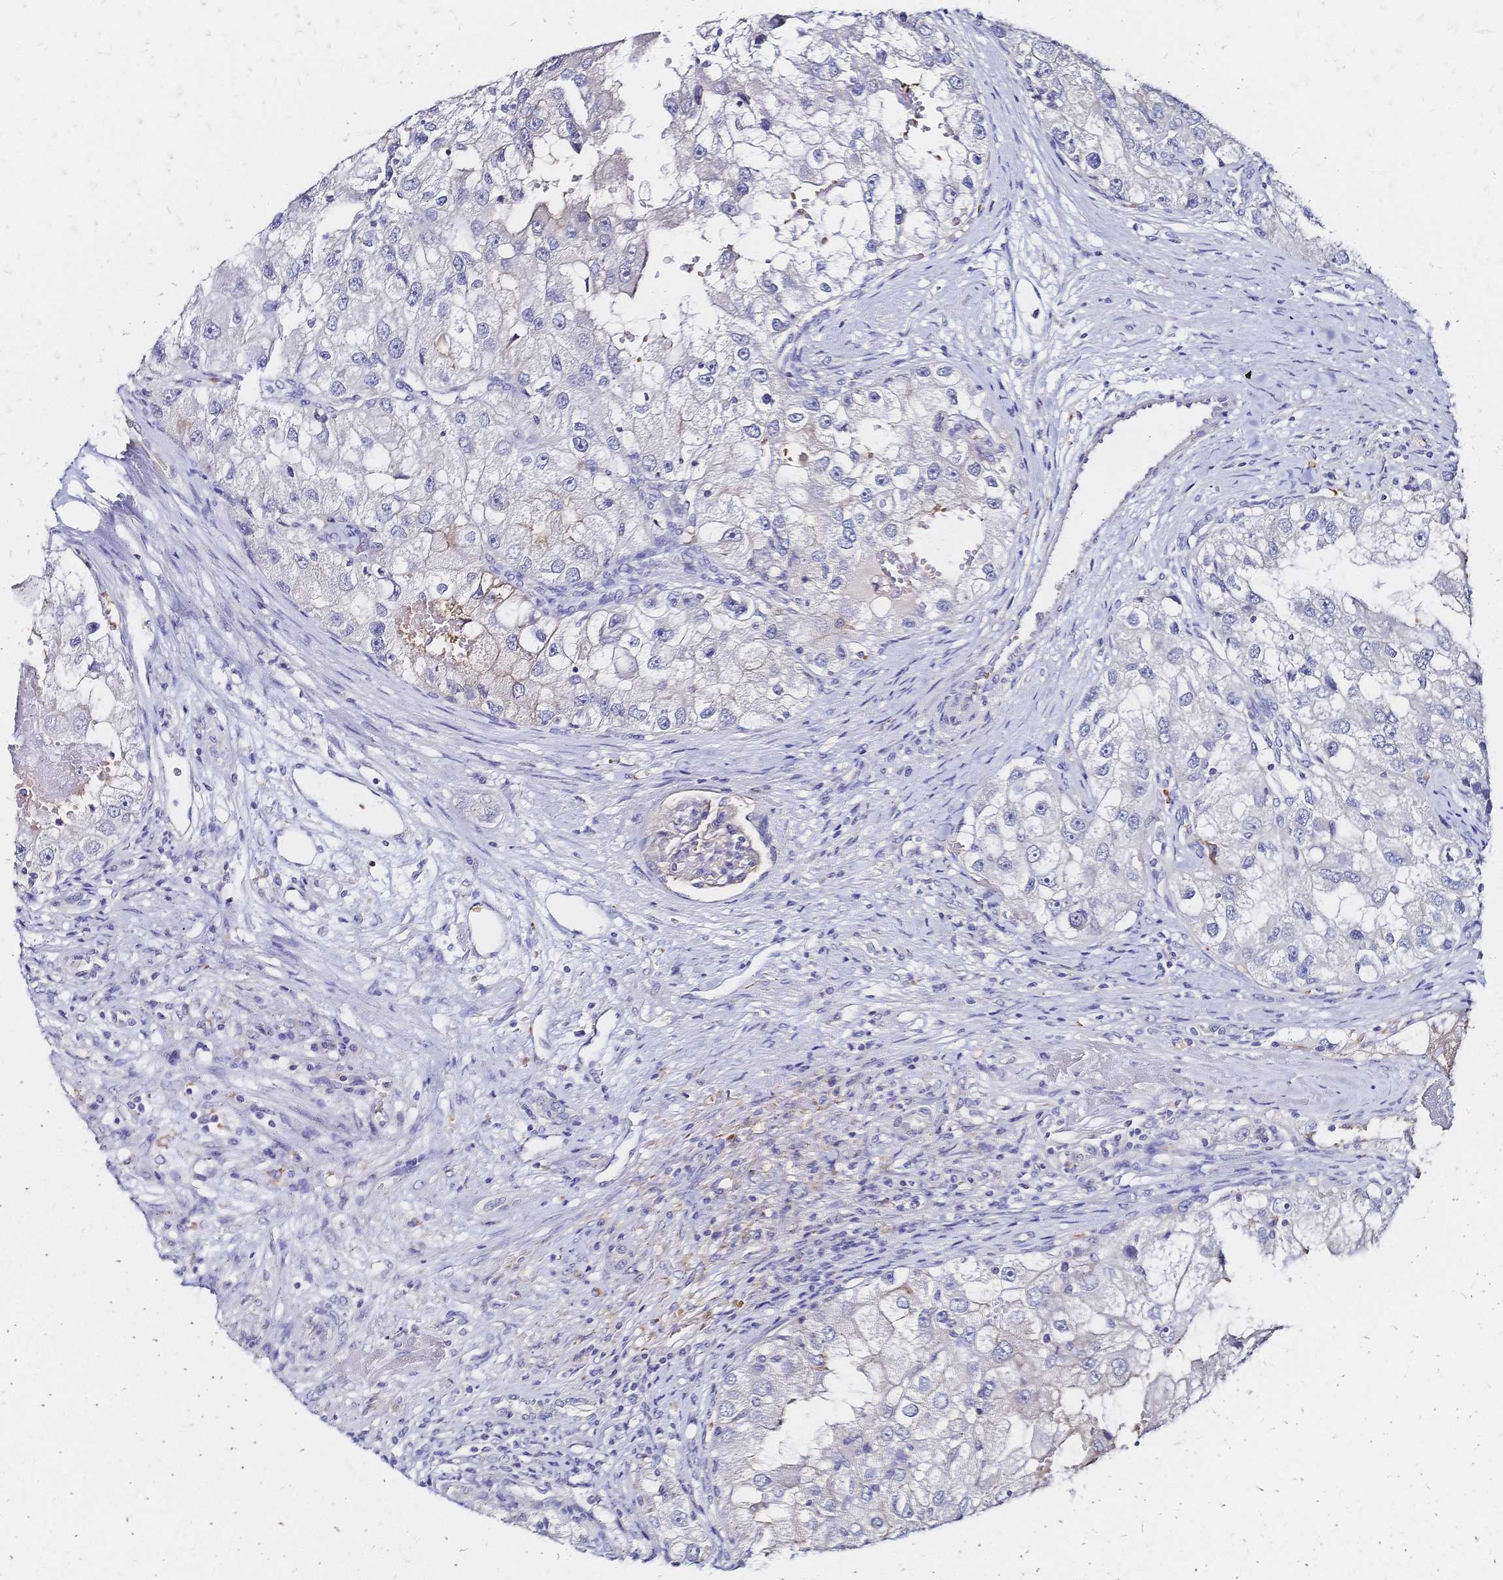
{"staining": {"intensity": "negative", "quantity": "none", "location": "none"}, "tissue": "renal cancer", "cell_type": "Tumor cells", "image_type": "cancer", "snomed": [{"axis": "morphology", "description": "Adenocarcinoma, NOS"}, {"axis": "topography", "description": "Kidney"}], "caption": "DAB (3,3'-diaminobenzidine) immunohistochemical staining of human renal cancer (adenocarcinoma) shows no significant staining in tumor cells.", "gene": "SLC5A1", "patient": {"sex": "male", "age": 63}}